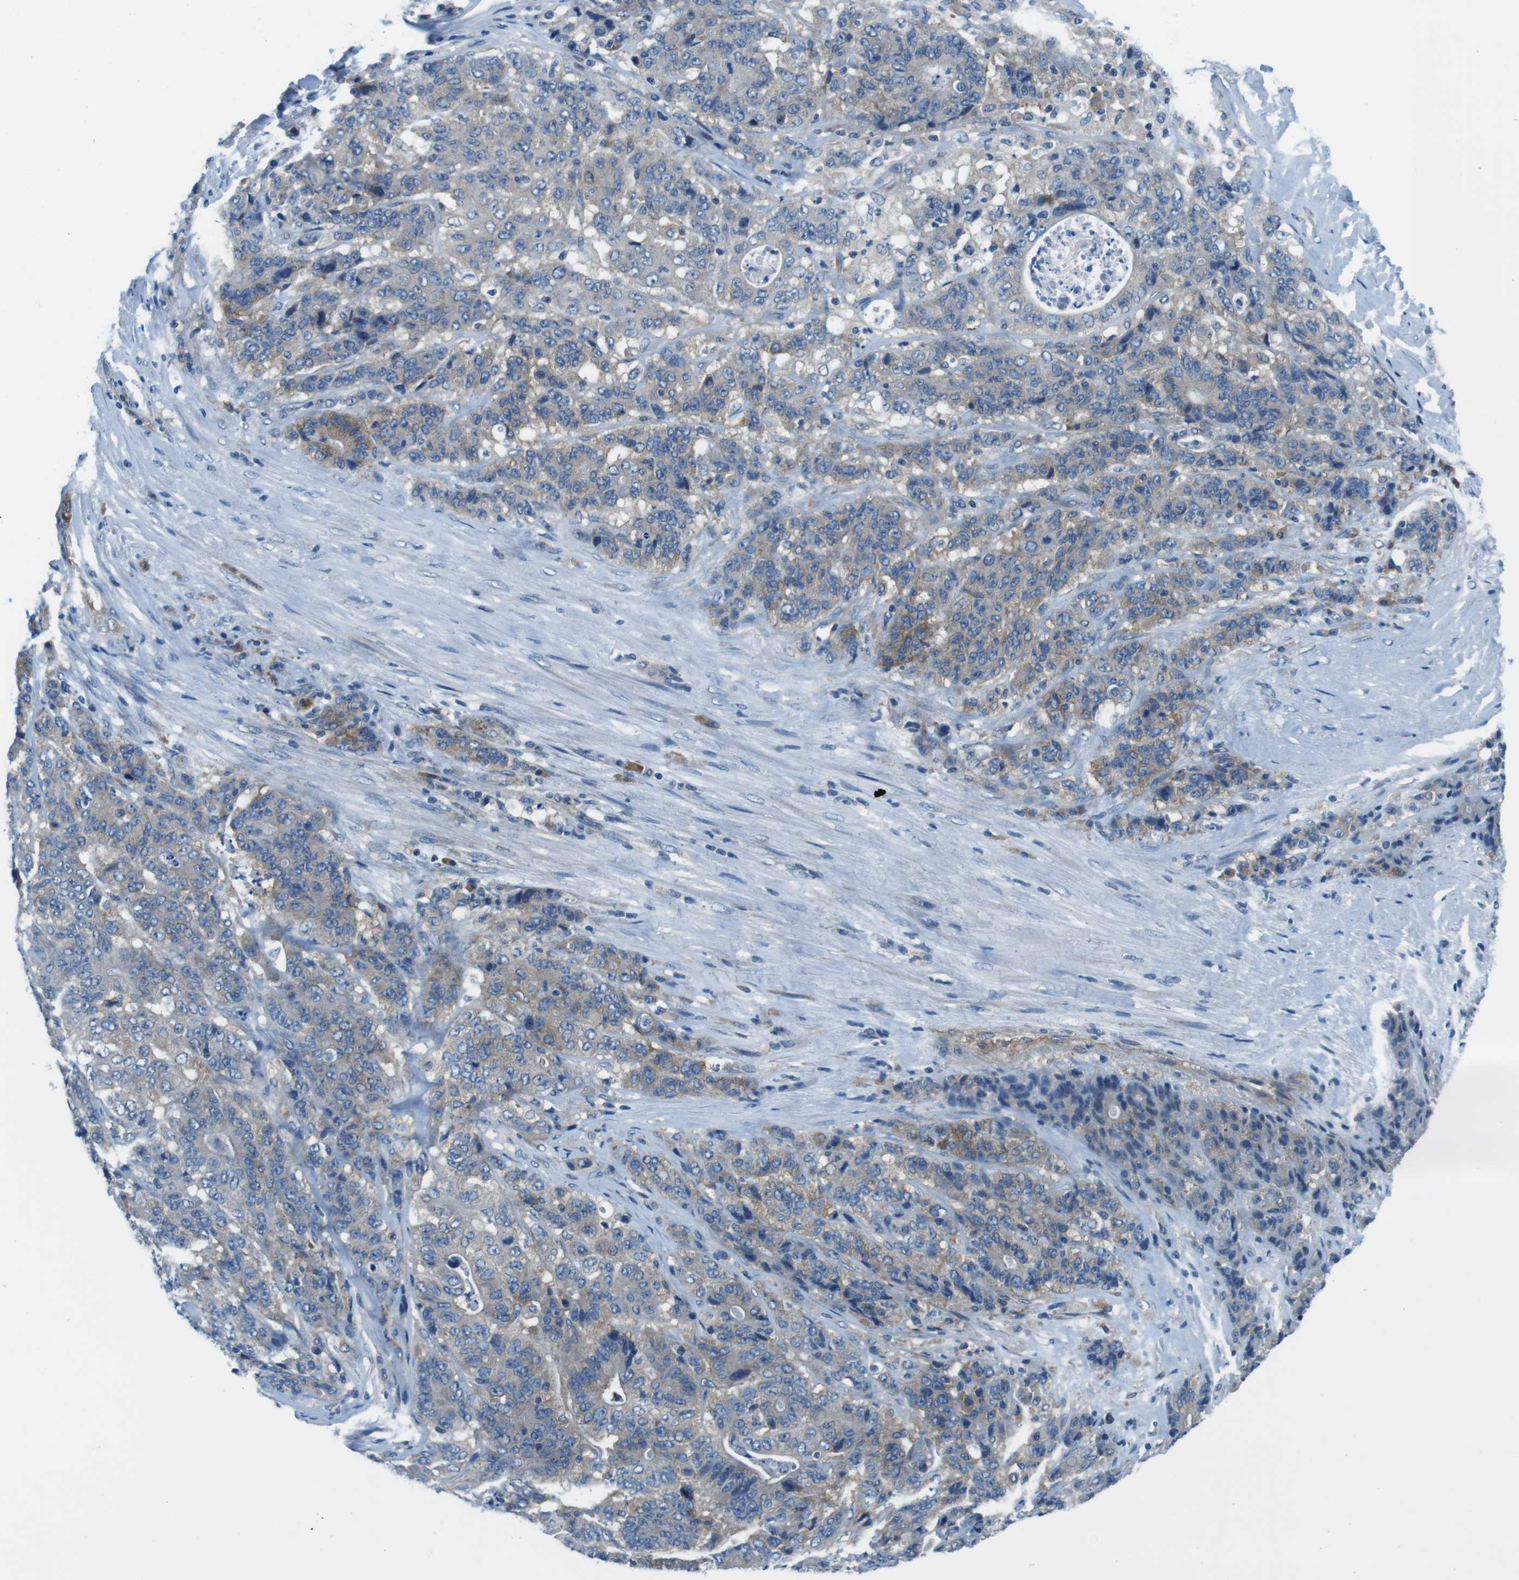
{"staining": {"intensity": "moderate", "quantity": ">75%", "location": "cytoplasmic/membranous"}, "tissue": "stomach cancer", "cell_type": "Tumor cells", "image_type": "cancer", "snomed": [{"axis": "morphology", "description": "Adenocarcinoma, NOS"}, {"axis": "topography", "description": "Stomach"}], "caption": "Protein expression analysis of human adenocarcinoma (stomach) reveals moderate cytoplasmic/membranous staining in approximately >75% of tumor cells. The staining is performed using DAB brown chromogen to label protein expression. The nuclei are counter-stained blue using hematoxylin.", "gene": "EIF2B5", "patient": {"sex": "female", "age": 73}}